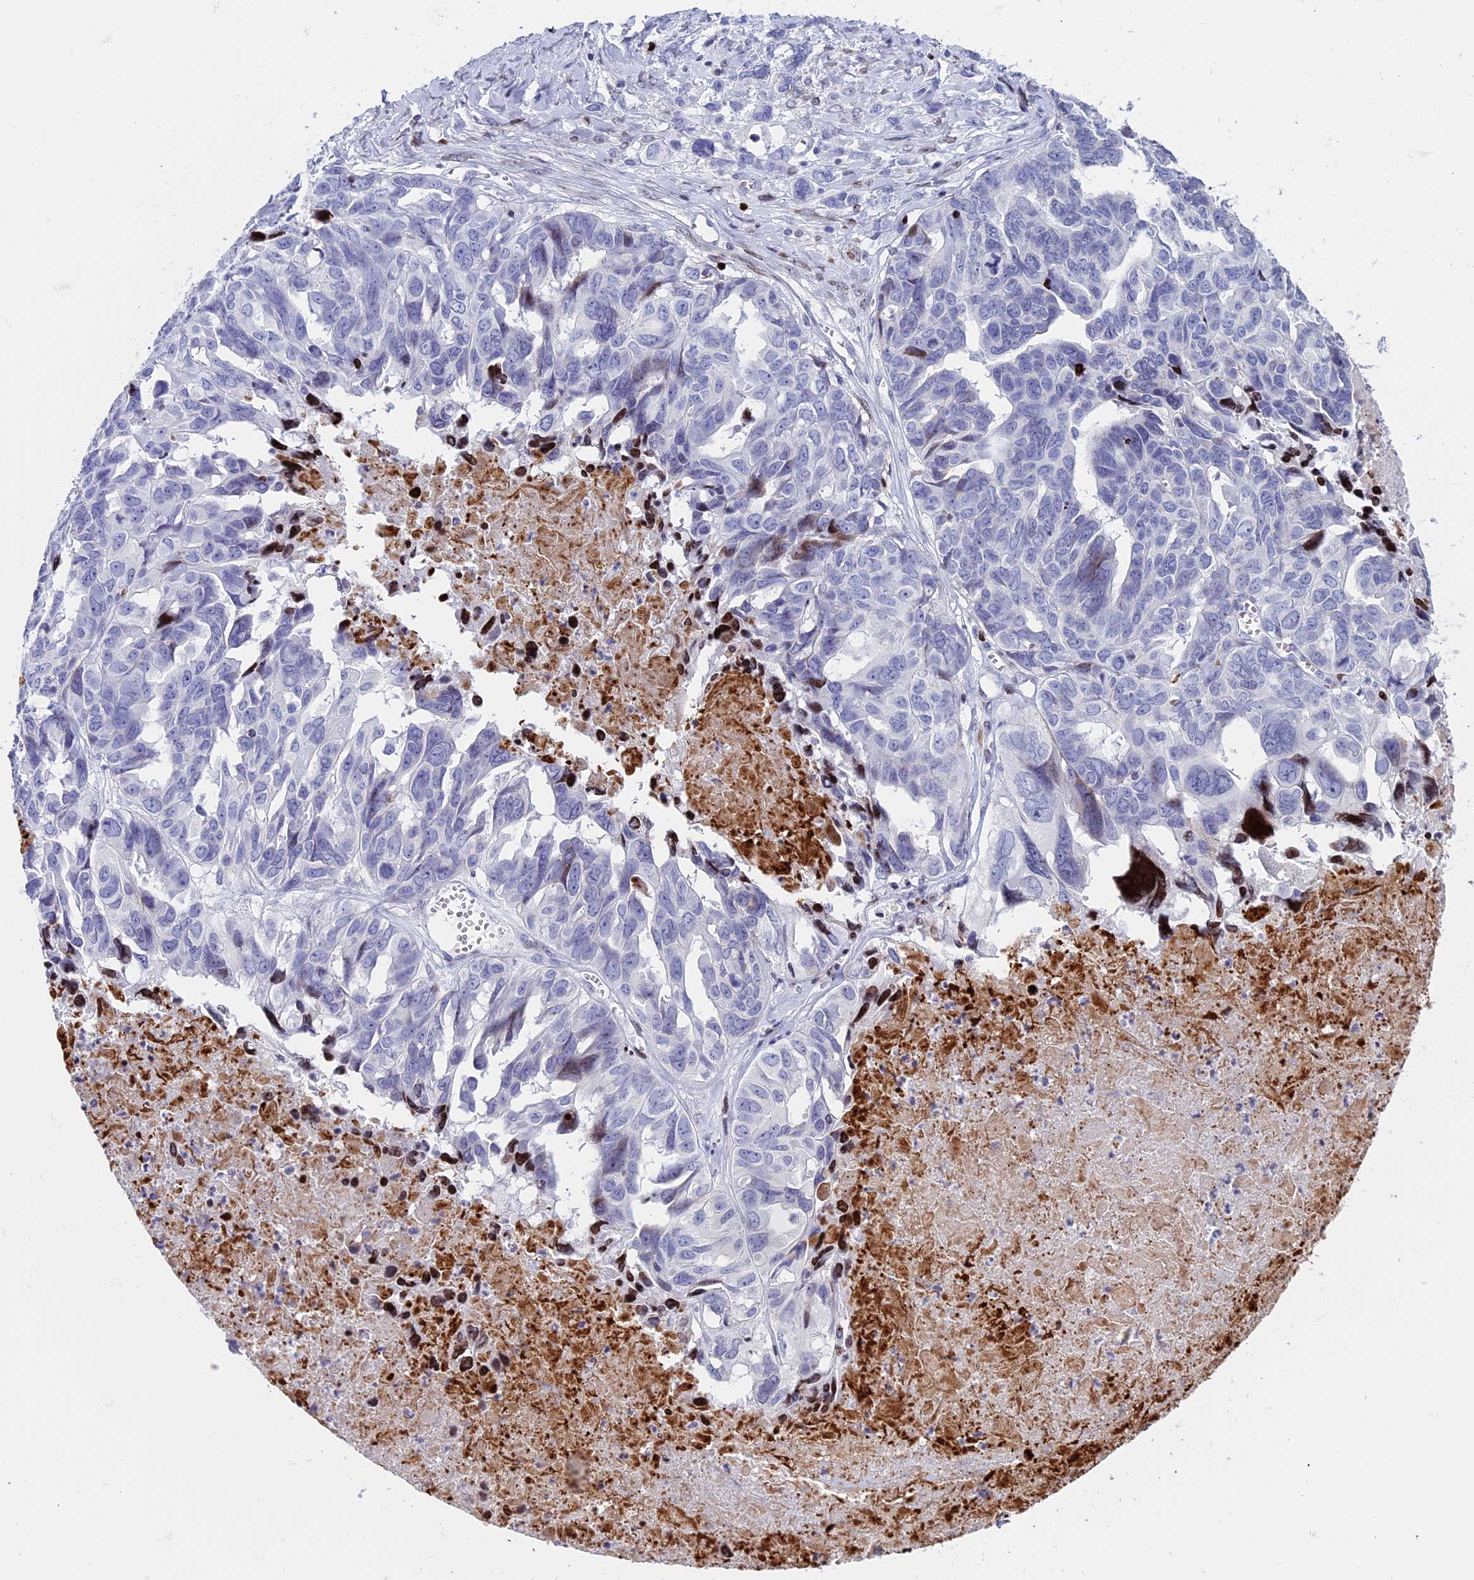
{"staining": {"intensity": "strong", "quantity": "<25%", "location": "nuclear"}, "tissue": "ovarian cancer", "cell_type": "Tumor cells", "image_type": "cancer", "snomed": [{"axis": "morphology", "description": "Cystadenocarcinoma, serous, NOS"}, {"axis": "topography", "description": "Ovary"}], "caption": "Immunohistochemistry image of ovarian cancer (serous cystadenocarcinoma) stained for a protein (brown), which displays medium levels of strong nuclear expression in about <25% of tumor cells.", "gene": "BTBD3", "patient": {"sex": "female", "age": 79}}